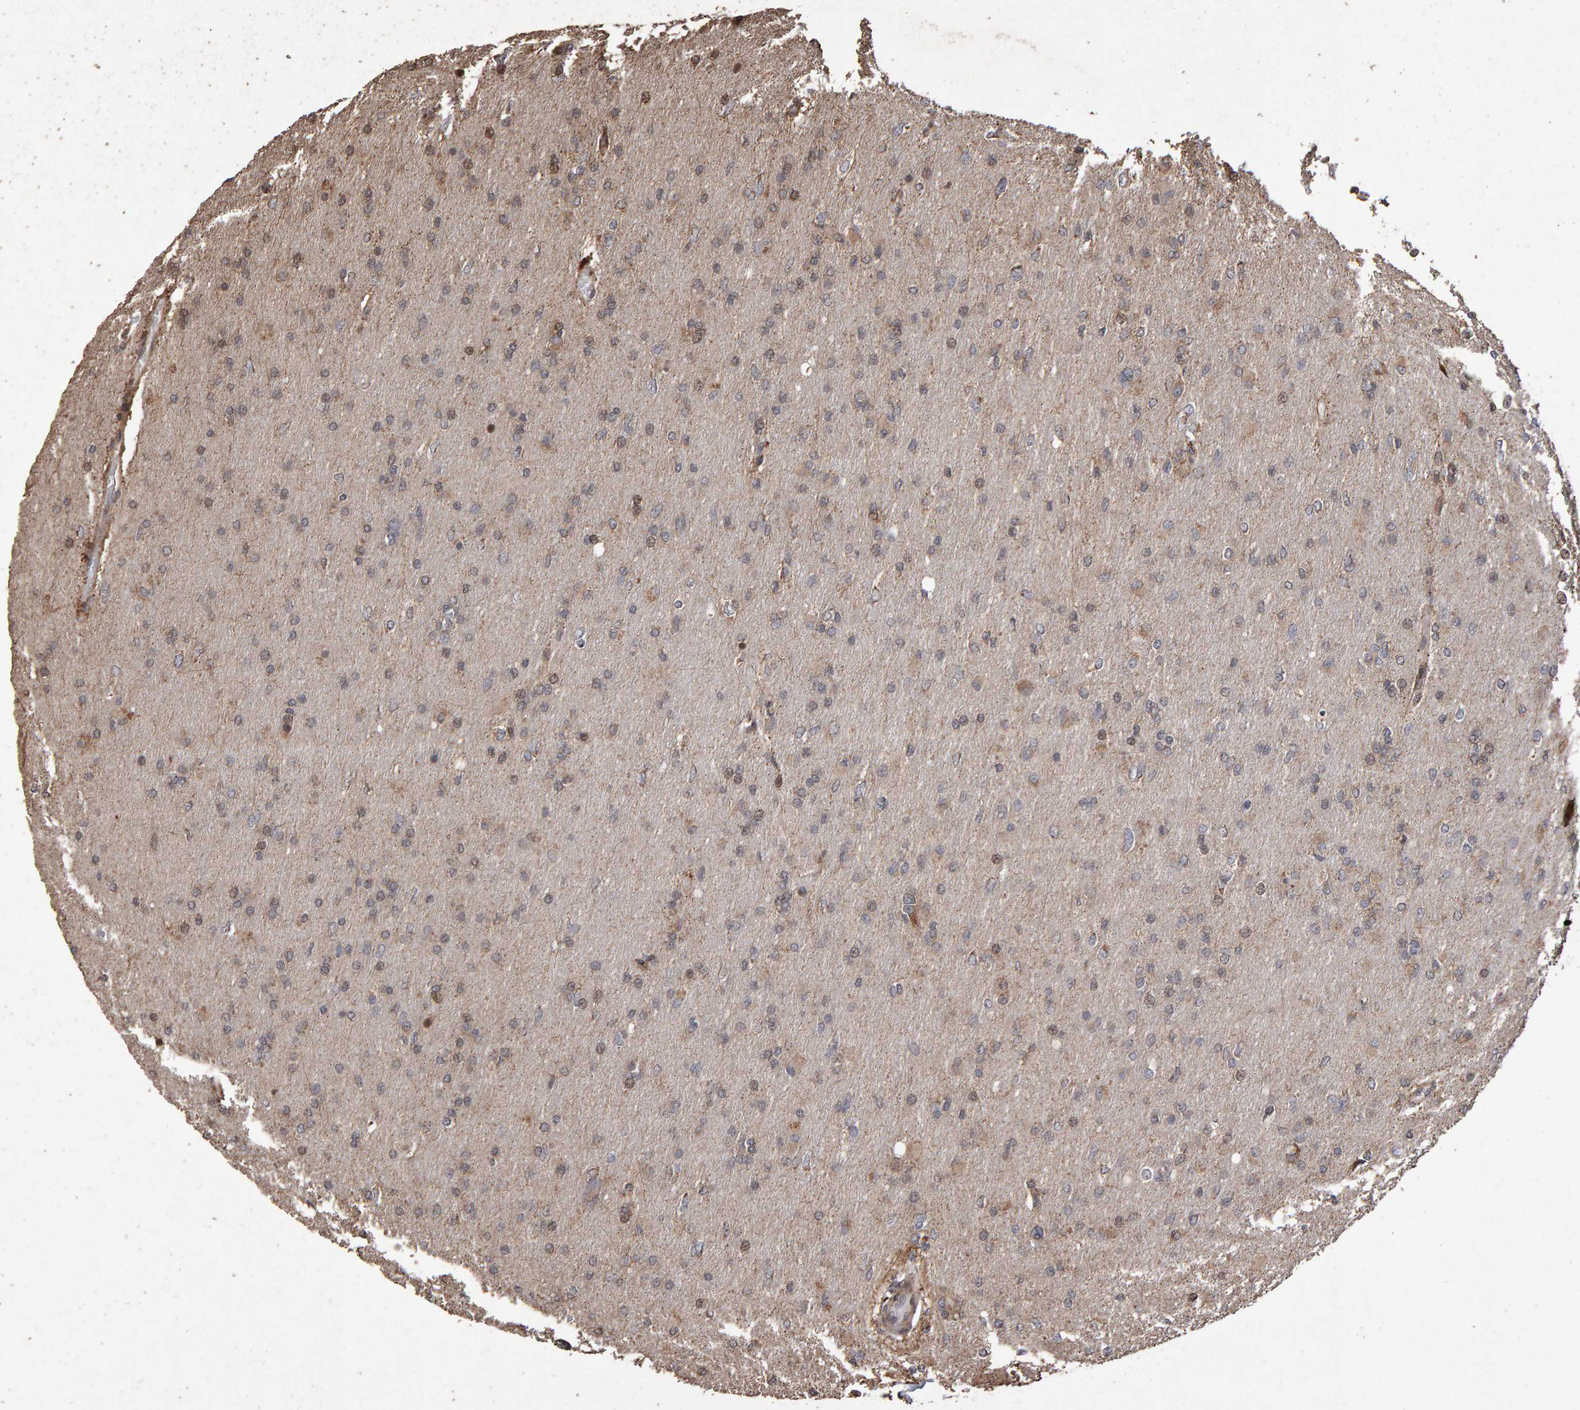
{"staining": {"intensity": "weak", "quantity": "25%-75%", "location": "cytoplasmic/membranous"}, "tissue": "glioma", "cell_type": "Tumor cells", "image_type": "cancer", "snomed": [{"axis": "morphology", "description": "Glioma, malignant, High grade"}, {"axis": "topography", "description": "Cerebral cortex"}], "caption": "A brown stain labels weak cytoplasmic/membranous expression of a protein in human glioma tumor cells.", "gene": "OSBP2", "patient": {"sex": "female", "age": 36}}